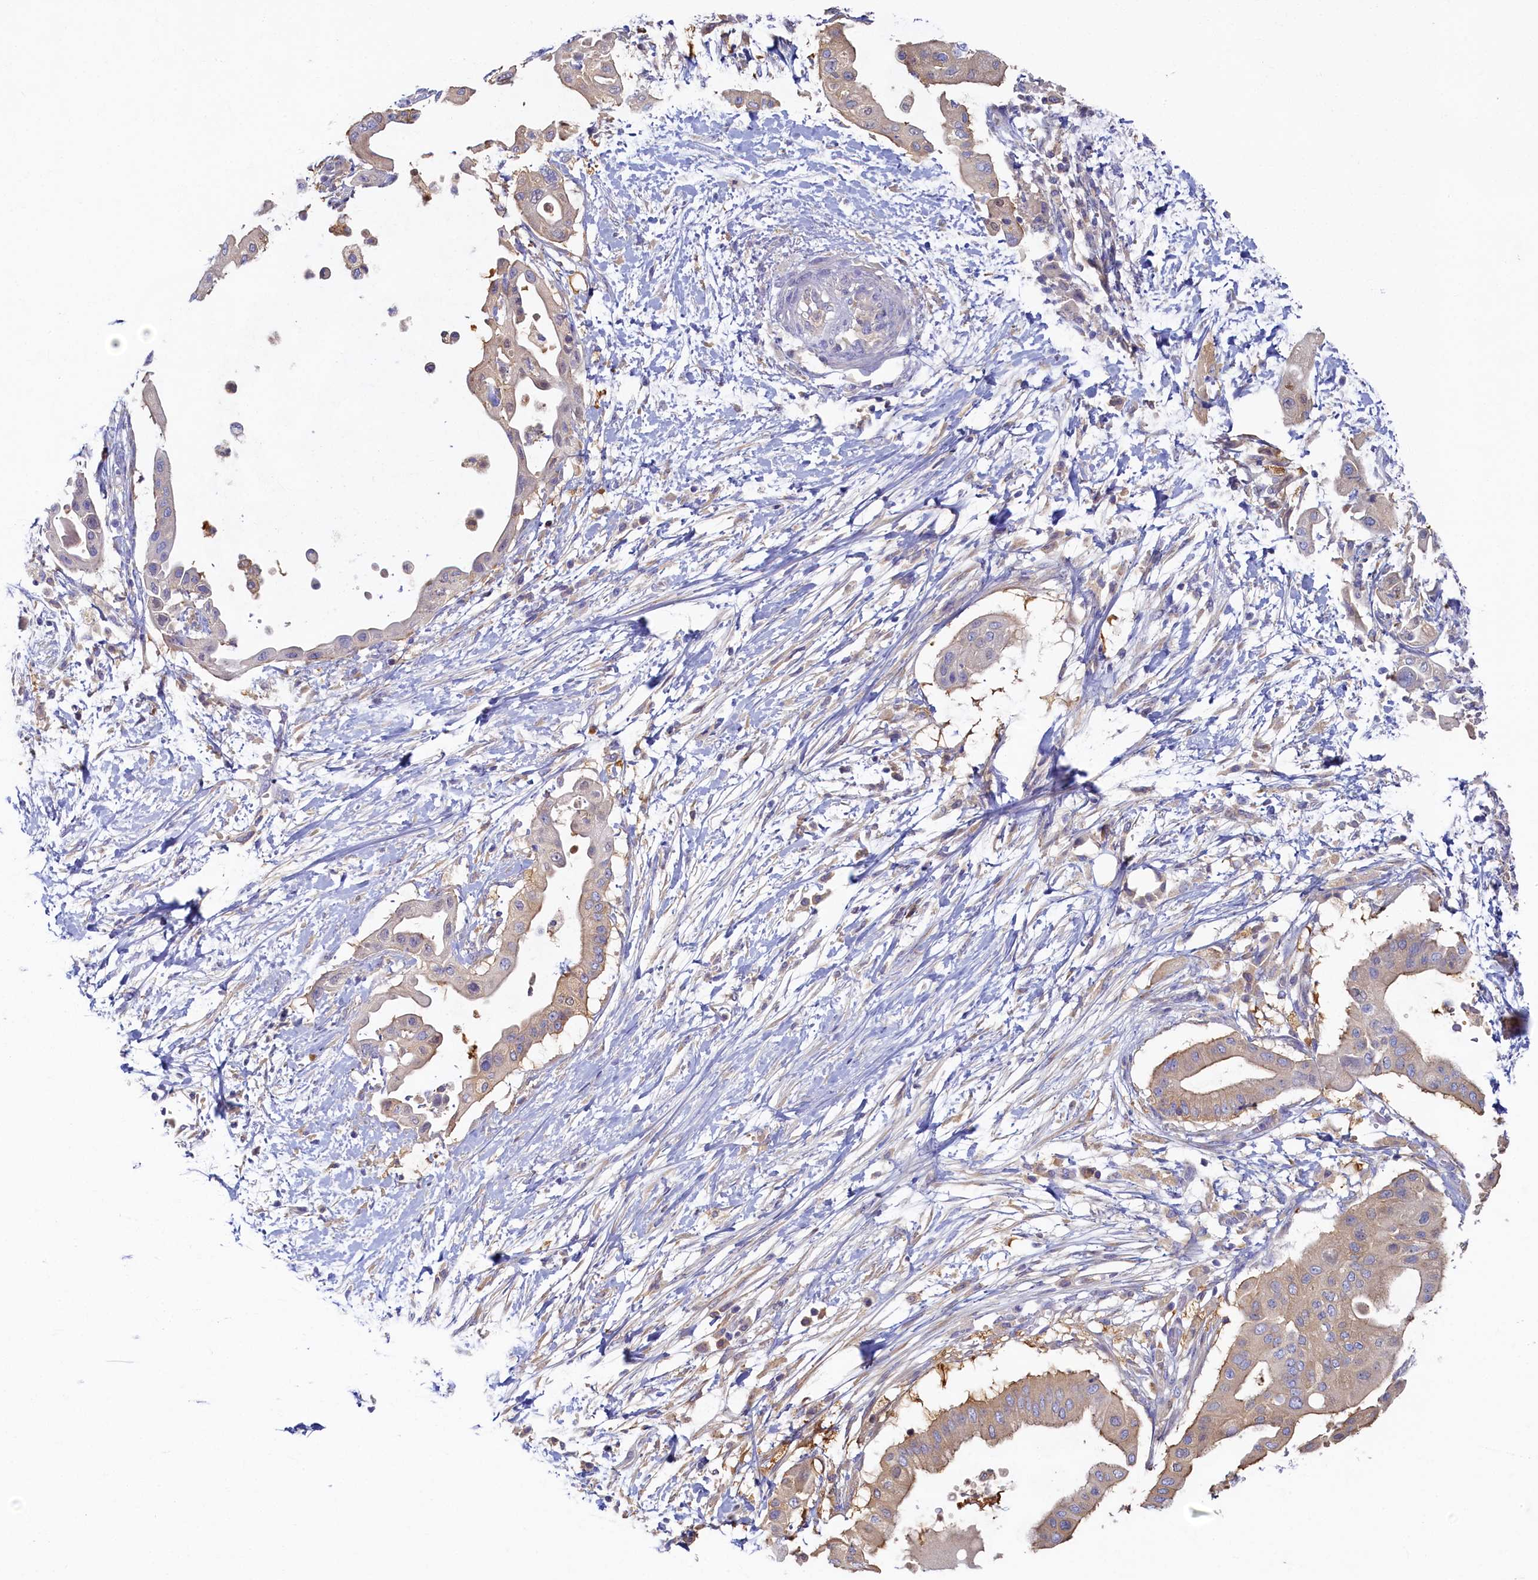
{"staining": {"intensity": "weak", "quantity": "25%-75%", "location": "cytoplasmic/membranous"}, "tissue": "pancreatic cancer", "cell_type": "Tumor cells", "image_type": "cancer", "snomed": [{"axis": "morphology", "description": "Adenocarcinoma, NOS"}, {"axis": "topography", "description": "Pancreas"}], "caption": "Protein staining displays weak cytoplasmic/membranous staining in about 25%-75% of tumor cells in adenocarcinoma (pancreatic).", "gene": "TIMM8B", "patient": {"sex": "male", "age": 68}}